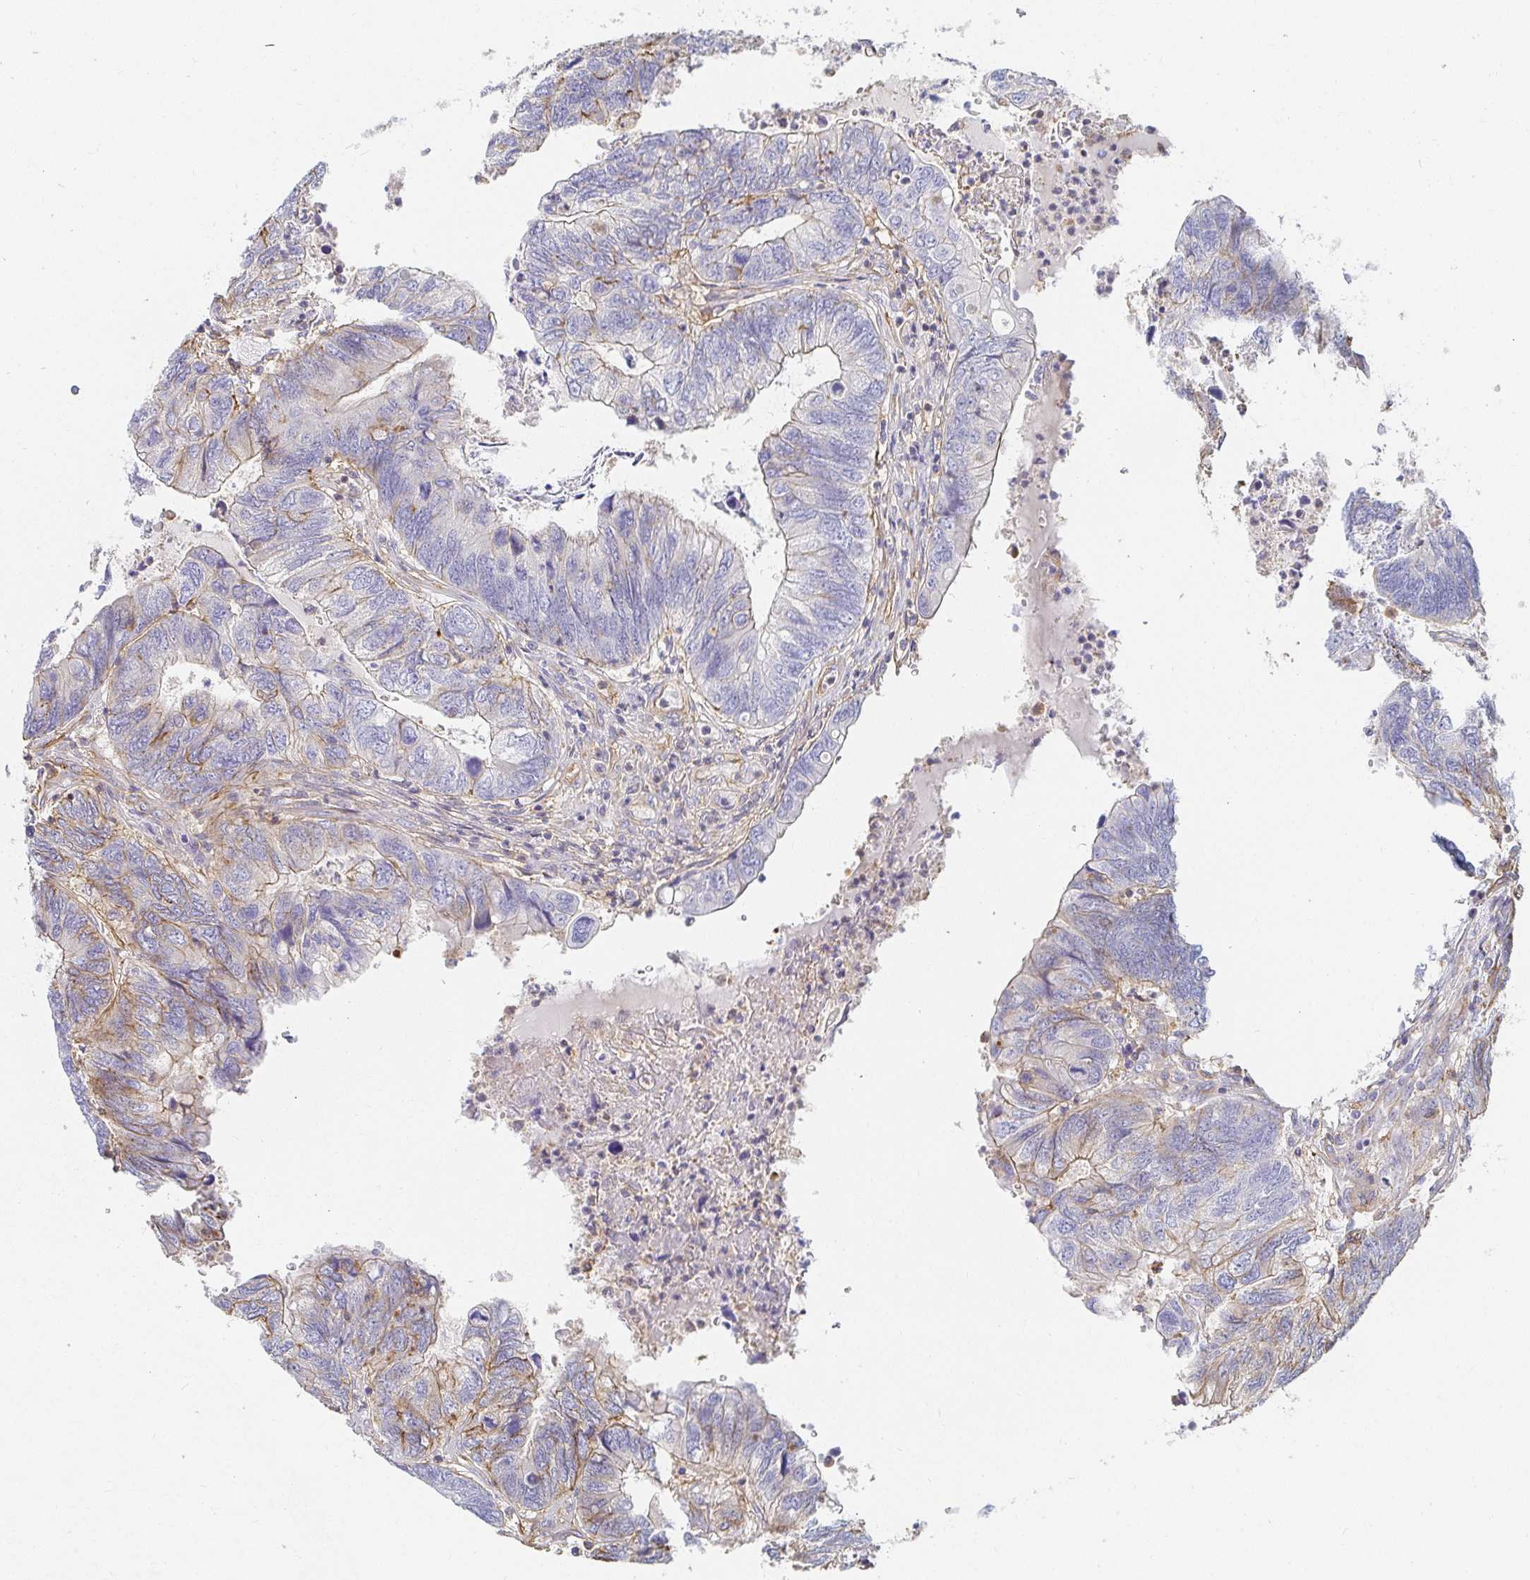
{"staining": {"intensity": "weak", "quantity": "25%-75%", "location": "cytoplasmic/membranous"}, "tissue": "colorectal cancer", "cell_type": "Tumor cells", "image_type": "cancer", "snomed": [{"axis": "morphology", "description": "Adenocarcinoma, NOS"}, {"axis": "topography", "description": "Colon"}], "caption": "Weak cytoplasmic/membranous staining for a protein is seen in about 25%-75% of tumor cells of colorectal cancer using IHC.", "gene": "TSPAN19", "patient": {"sex": "female", "age": 67}}